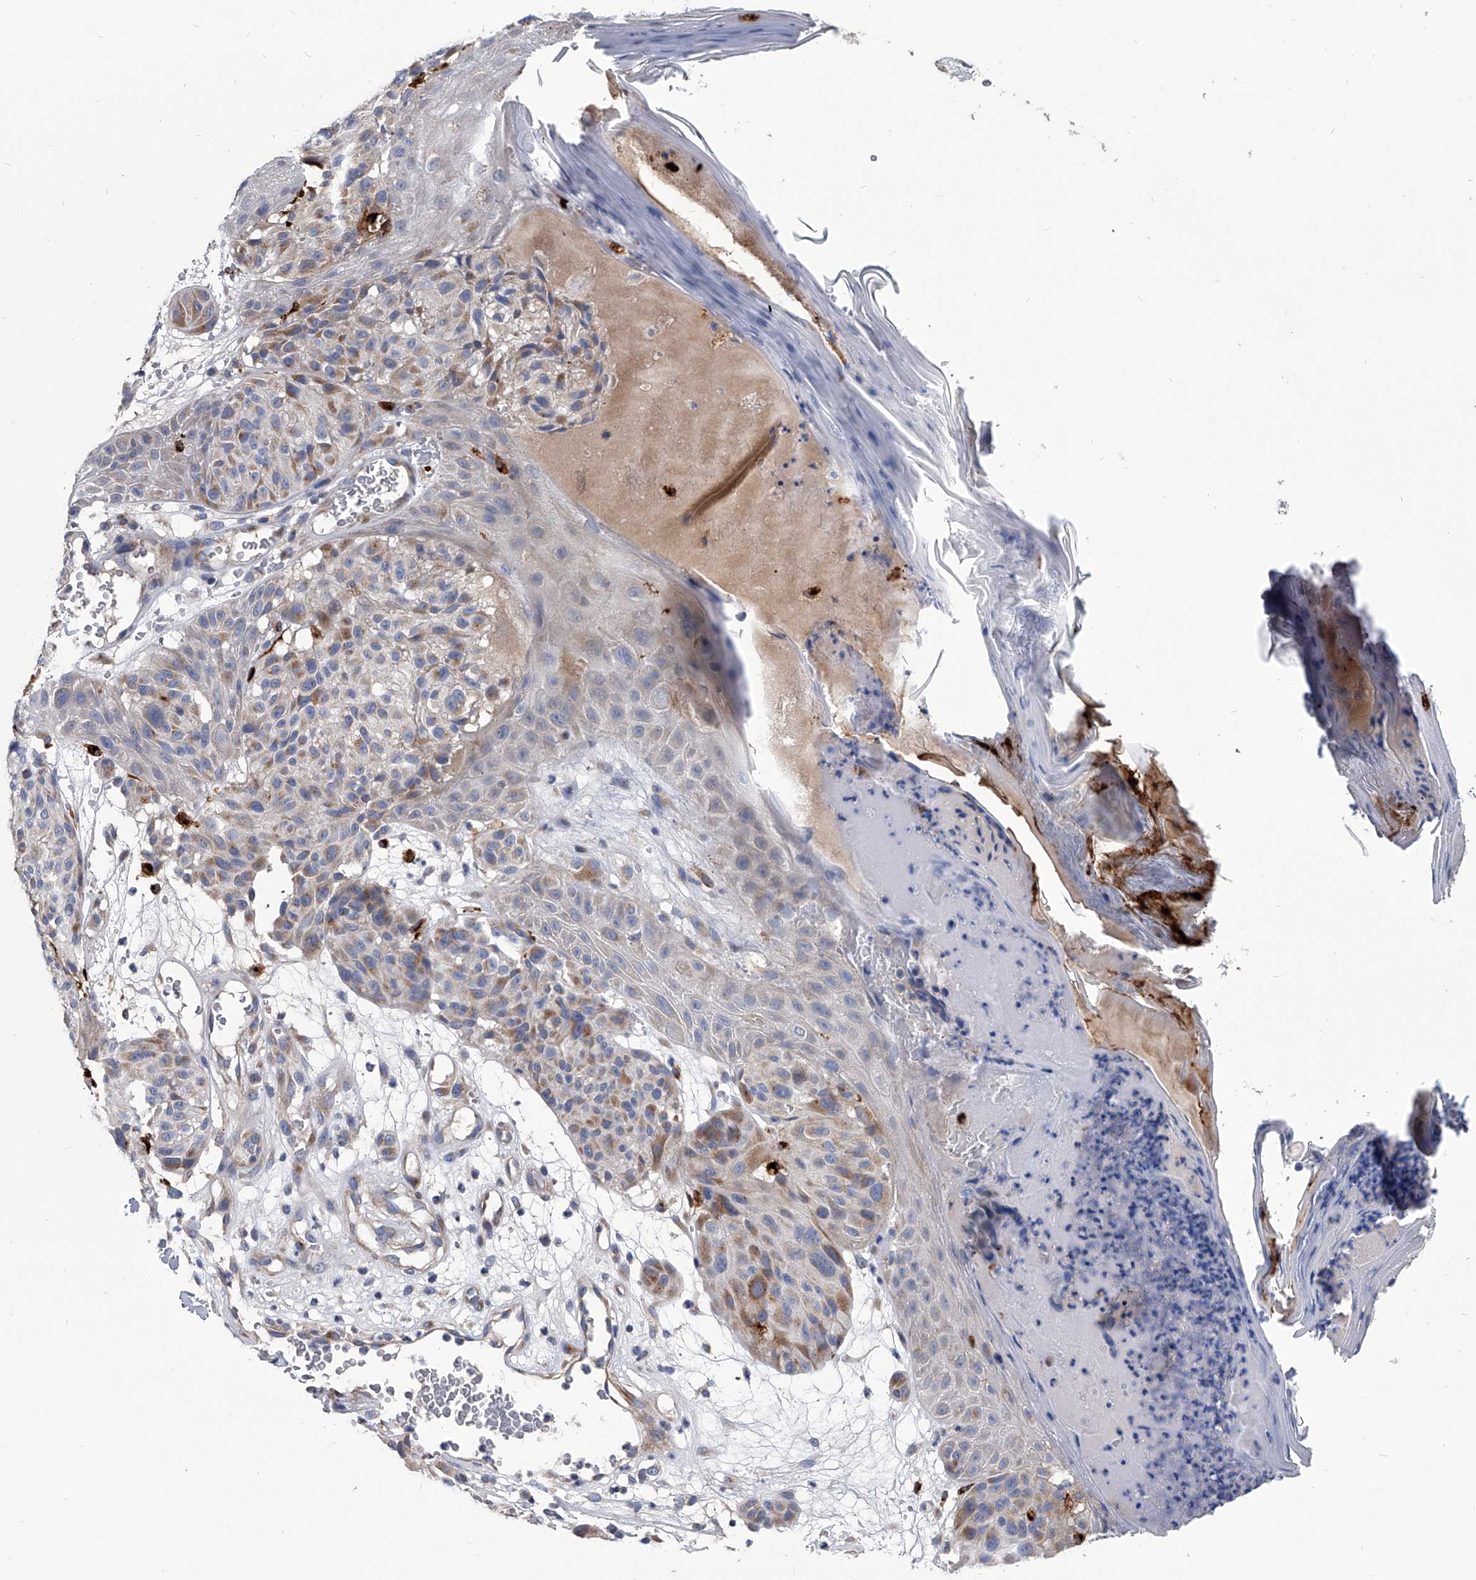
{"staining": {"intensity": "moderate", "quantity": "<25%", "location": "cytoplasmic/membranous"}, "tissue": "melanoma", "cell_type": "Tumor cells", "image_type": "cancer", "snomed": [{"axis": "morphology", "description": "Malignant melanoma, NOS"}, {"axis": "topography", "description": "Skin"}], "caption": "DAB immunohistochemical staining of human melanoma reveals moderate cytoplasmic/membranous protein expression in approximately <25% of tumor cells.", "gene": "SPP1", "patient": {"sex": "male", "age": 83}}